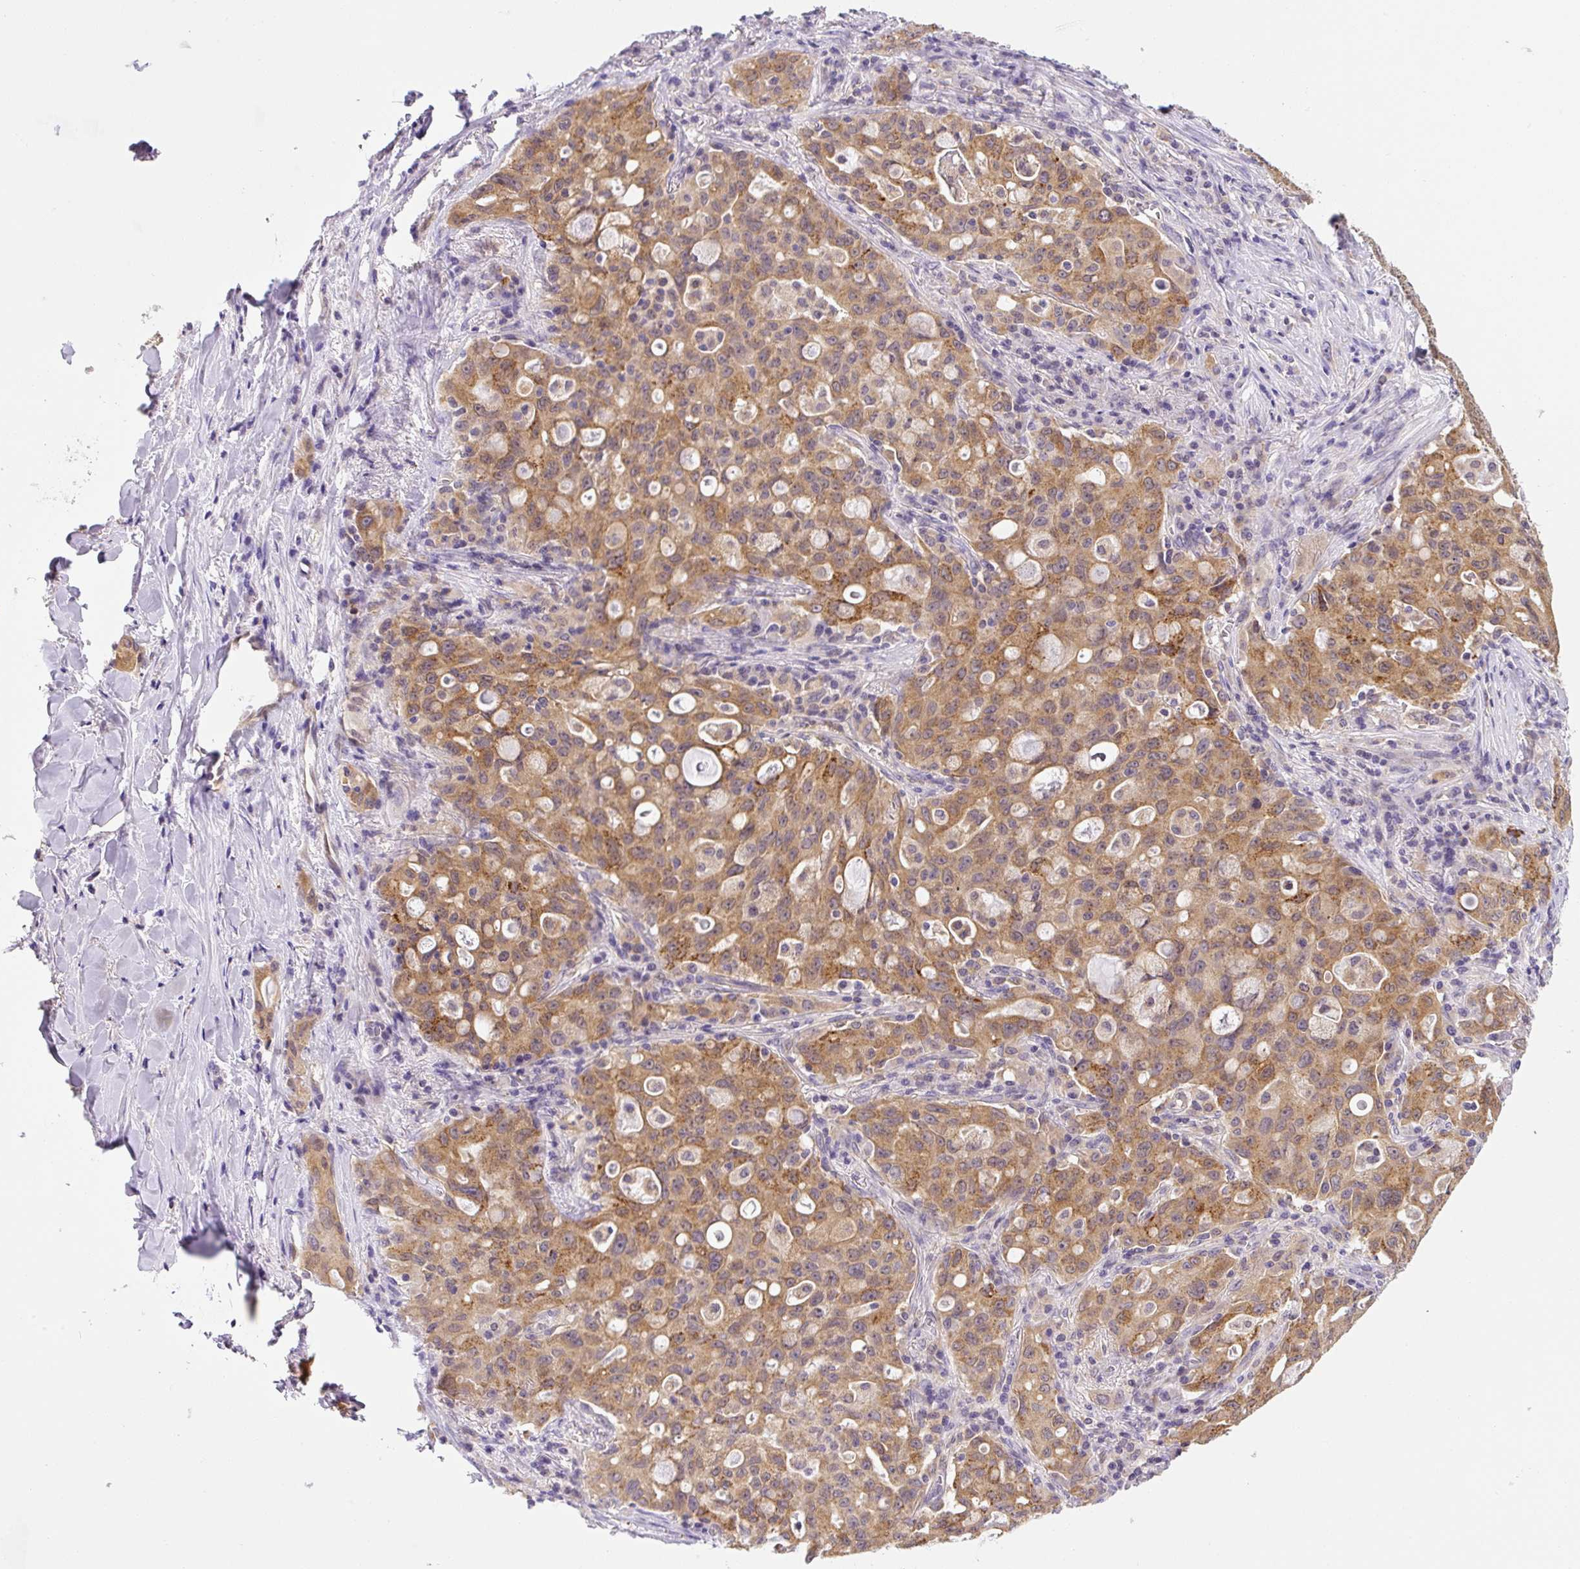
{"staining": {"intensity": "moderate", "quantity": ">75%", "location": "cytoplasmic/membranous"}, "tissue": "lung cancer", "cell_type": "Tumor cells", "image_type": "cancer", "snomed": [{"axis": "morphology", "description": "Adenocarcinoma, NOS"}, {"axis": "topography", "description": "Lung"}], "caption": "Lung adenocarcinoma tissue displays moderate cytoplasmic/membranous expression in approximately >75% of tumor cells", "gene": "PLA2G4A", "patient": {"sex": "female", "age": 44}}